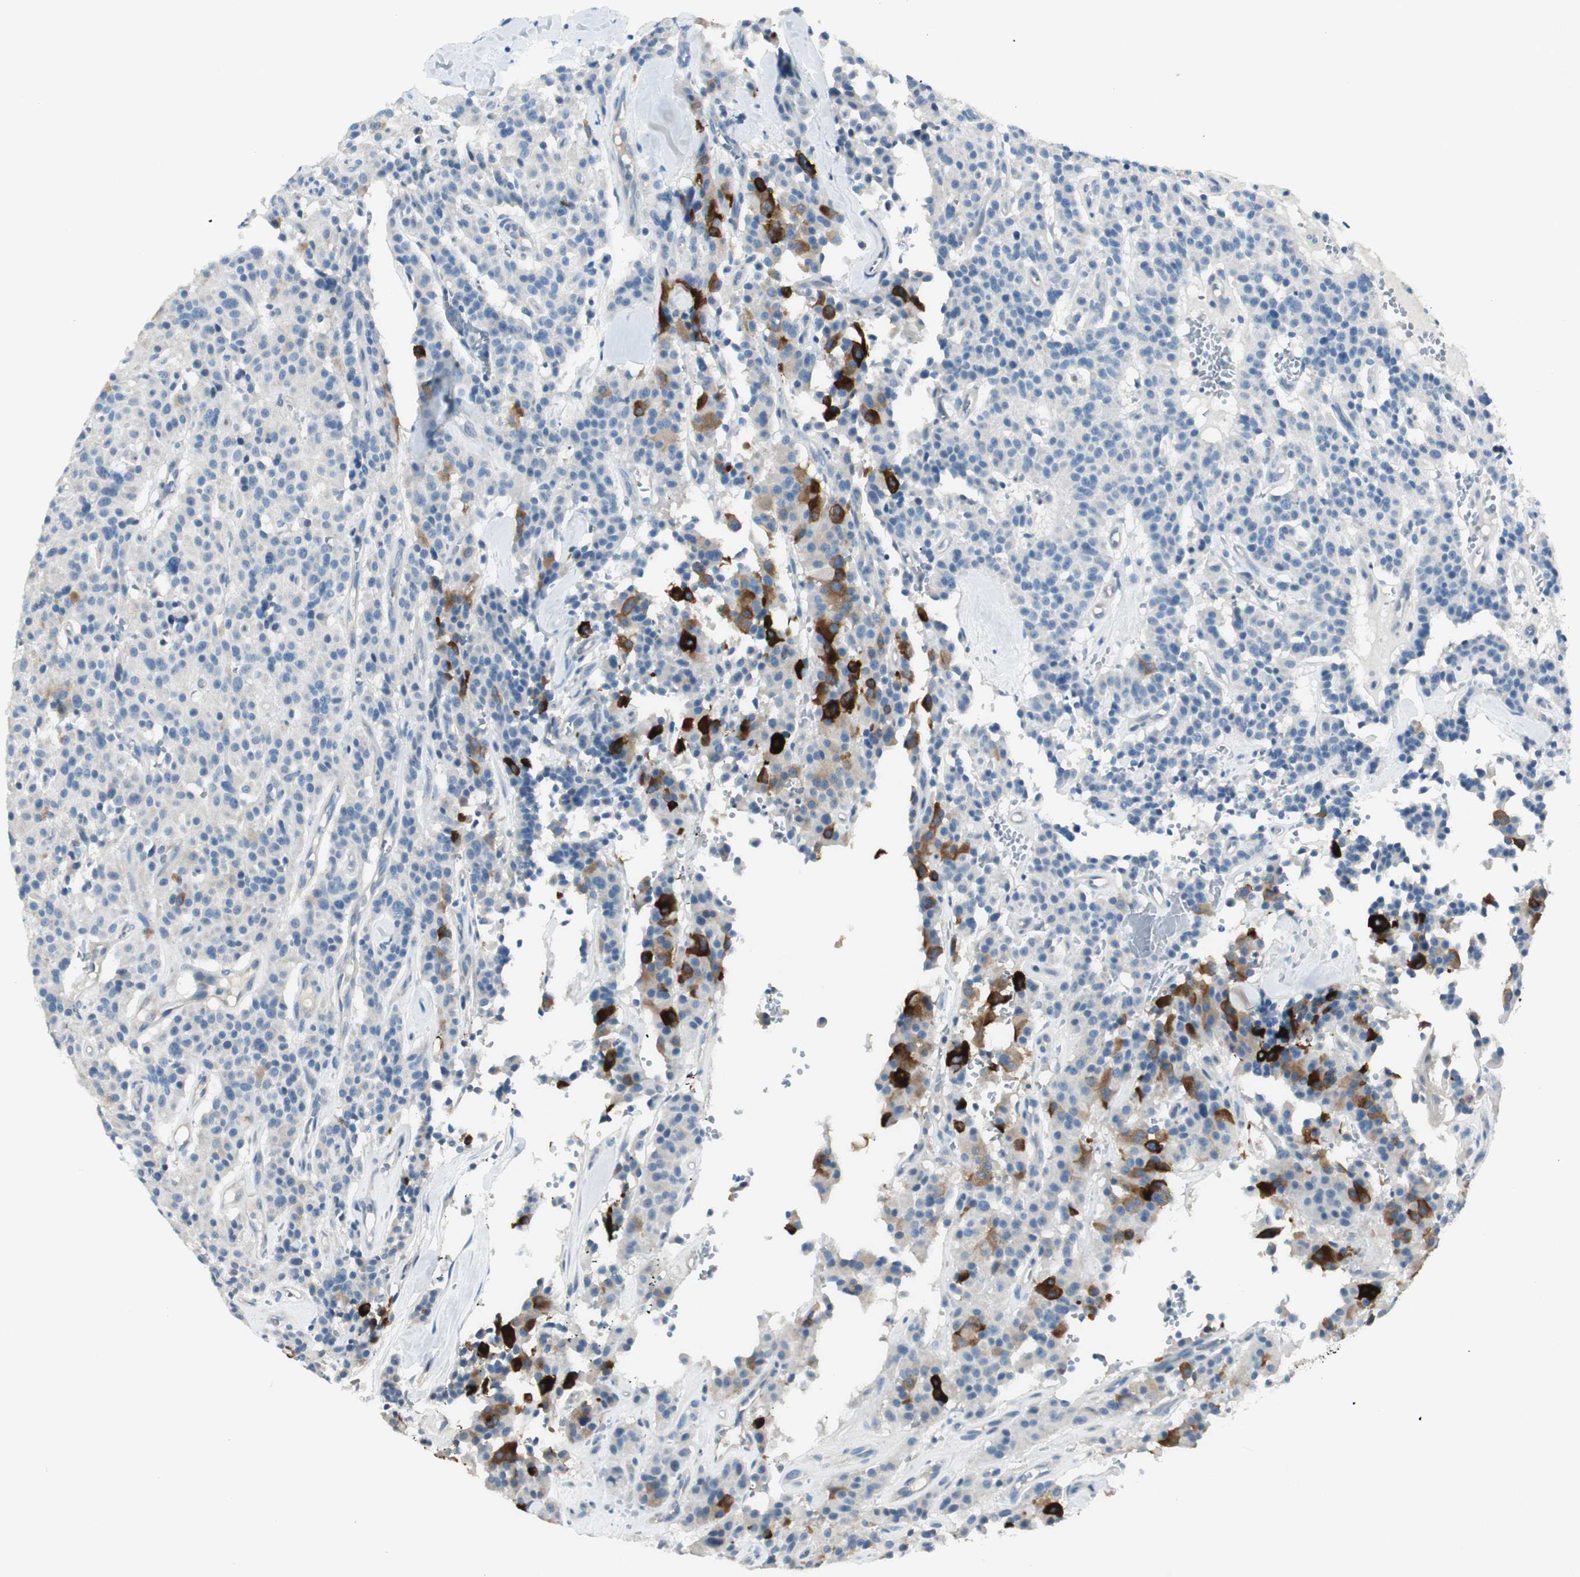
{"staining": {"intensity": "strong", "quantity": "<25%", "location": "cytoplasmic/membranous"}, "tissue": "carcinoid", "cell_type": "Tumor cells", "image_type": "cancer", "snomed": [{"axis": "morphology", "description": "Carcinoid, malignant, NOS"}, {"axis": "topography", "description": "Lung"}], "caption": "Immunohistochemistry image of human carcinoid (malignant) stained for a protein (brown), which reveals medium levels of strong cytoplasmic/membranous positivity in approximately <25% of tumor cells.", "gene": "EVA1A", "patient": {"sex": "male", "age": 30}}